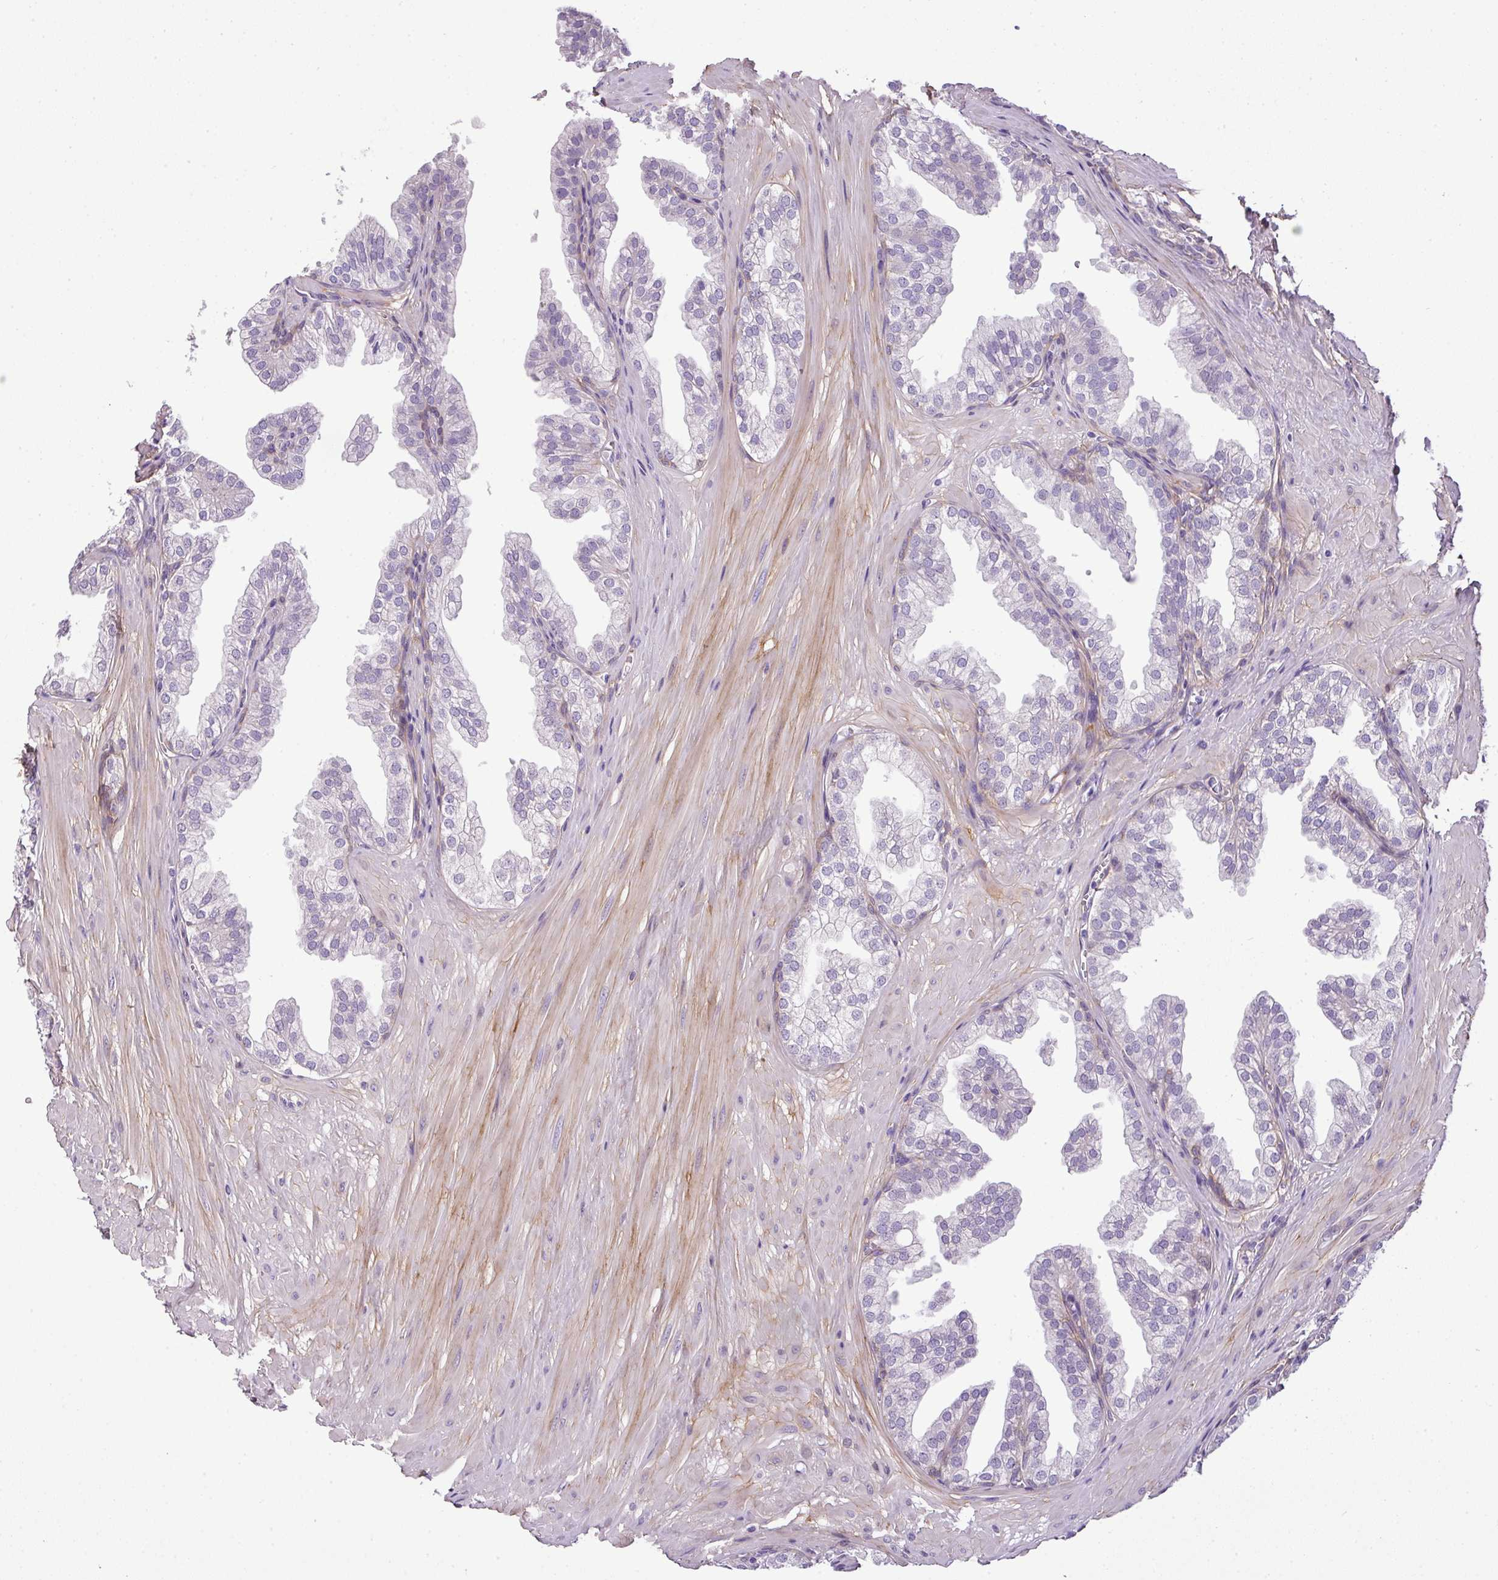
{"staining": {"intensity": "negative", "quantity": "none", "location": "none"}, "tissue": "prostate", "cell_type": "Glandular cells", "image_type": "normal", "snomed": [{"axis": "morphology", "description": "Normal tissue, NOS"}, {"axis": "topography", "description": "Prostate"}, {"axis": "topography", "description": "Peripheral nerve tissue"}], "caption": "A histopathology image of human prostate is negative for staining in glandular cells. (DAB immunohistochemistry with hematoxylin counter stain).", "gene": "PARD6G", "patient": {"sex": "male", "age": 55}}